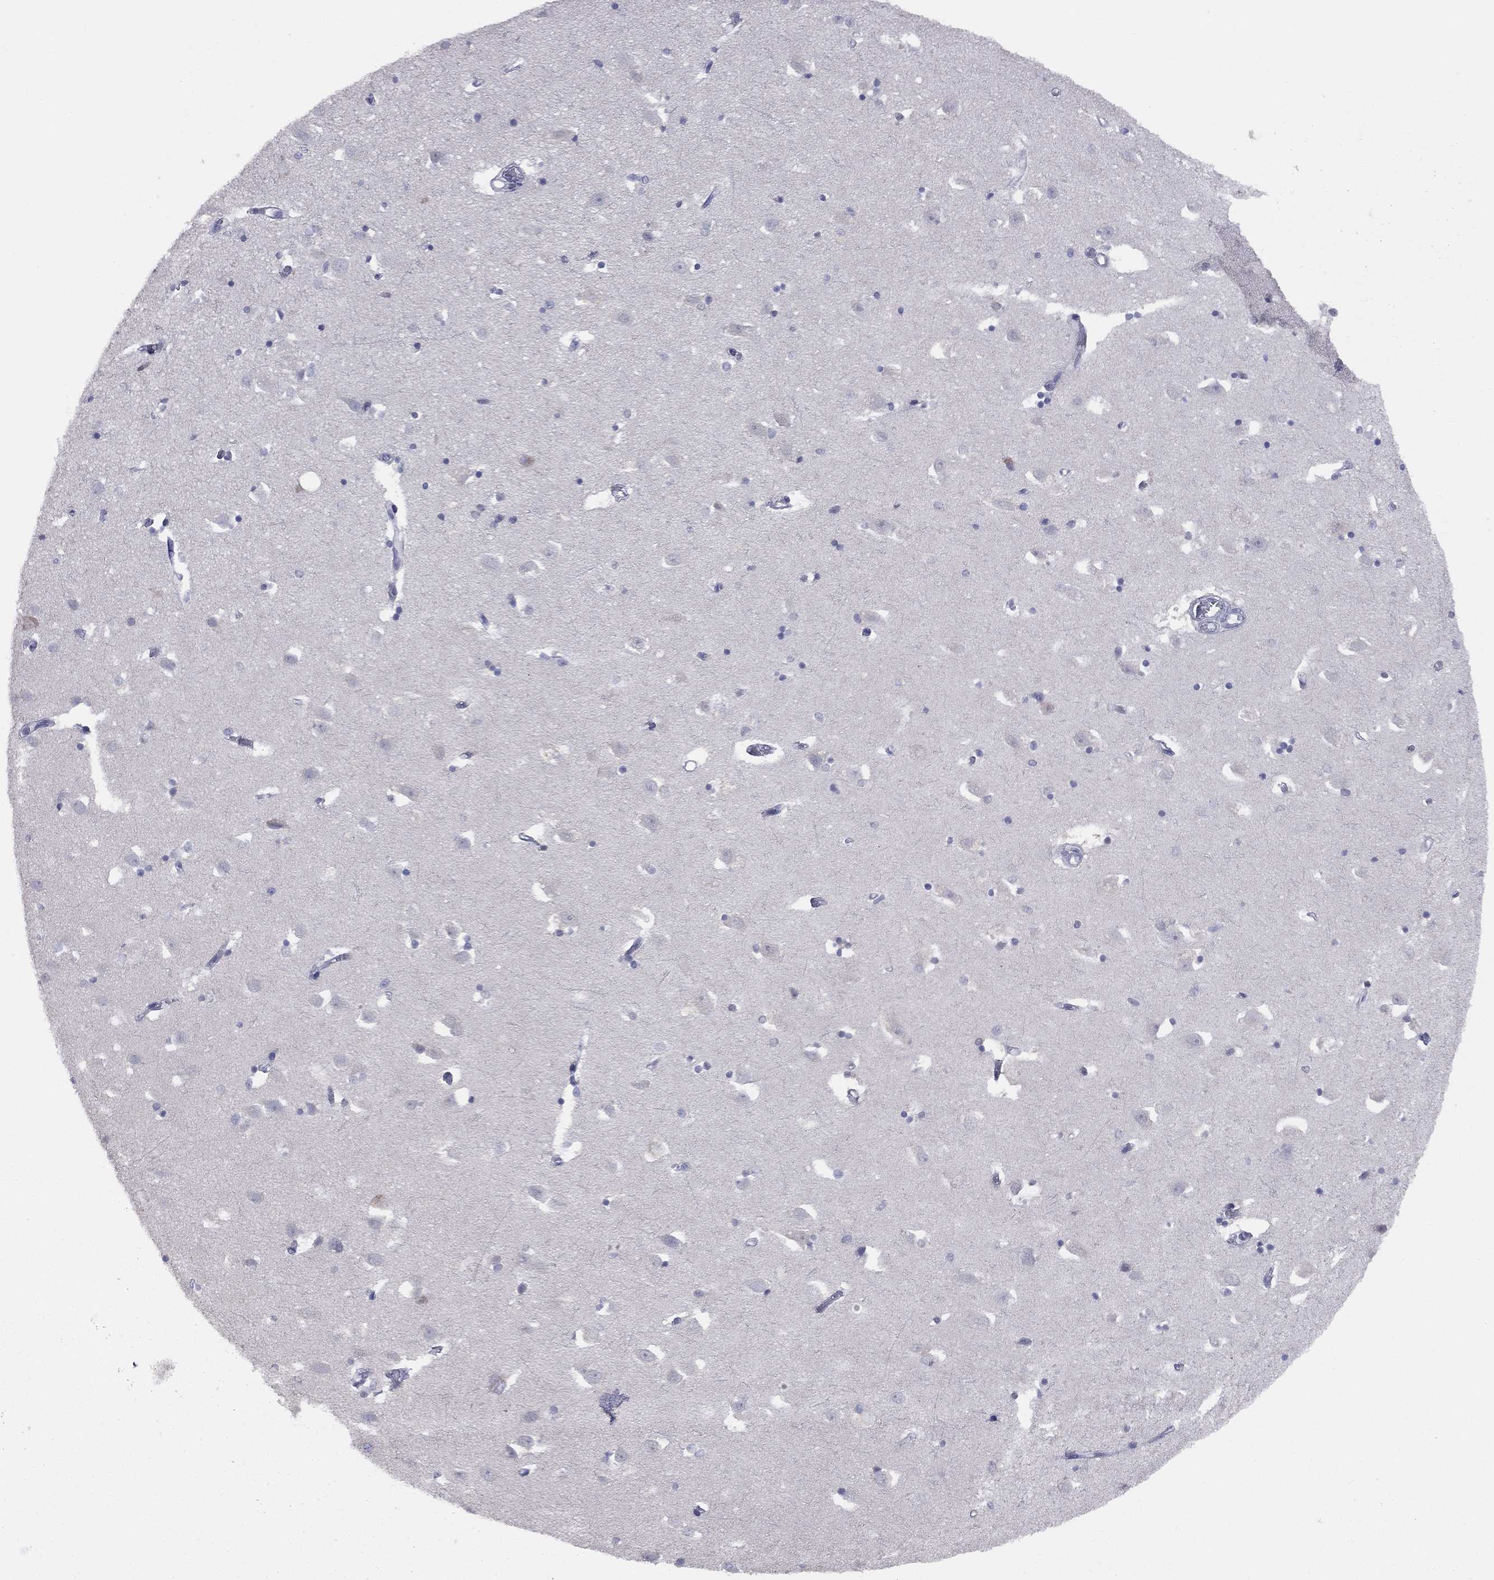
{"staining": {"intensity": "negative", "quantity": "none", "location": "none"}, "tissue": "hippocampus", "cell_type": "Glial cells", "image_type": "normal", "snomed": [{"axis": "morphology", "description": "Normal tissue, NOS"}, {"axis": "topography", "description": "Lateral ventricle wall"}, {"axis": "topography", "description": "Hippocampus"}], "caption": "Glial cells are negative for brown protein staining in unremarkable hippocampus. (Stains: DAB (3,3'-diaminobenzidine) immunohistochemistry (IHC) with hematoxylin counter stain, Microscopy: brightfield microscopy at high magnification).", "gene": "DMKN", "patient": {"sex": "female", "age": 63}}